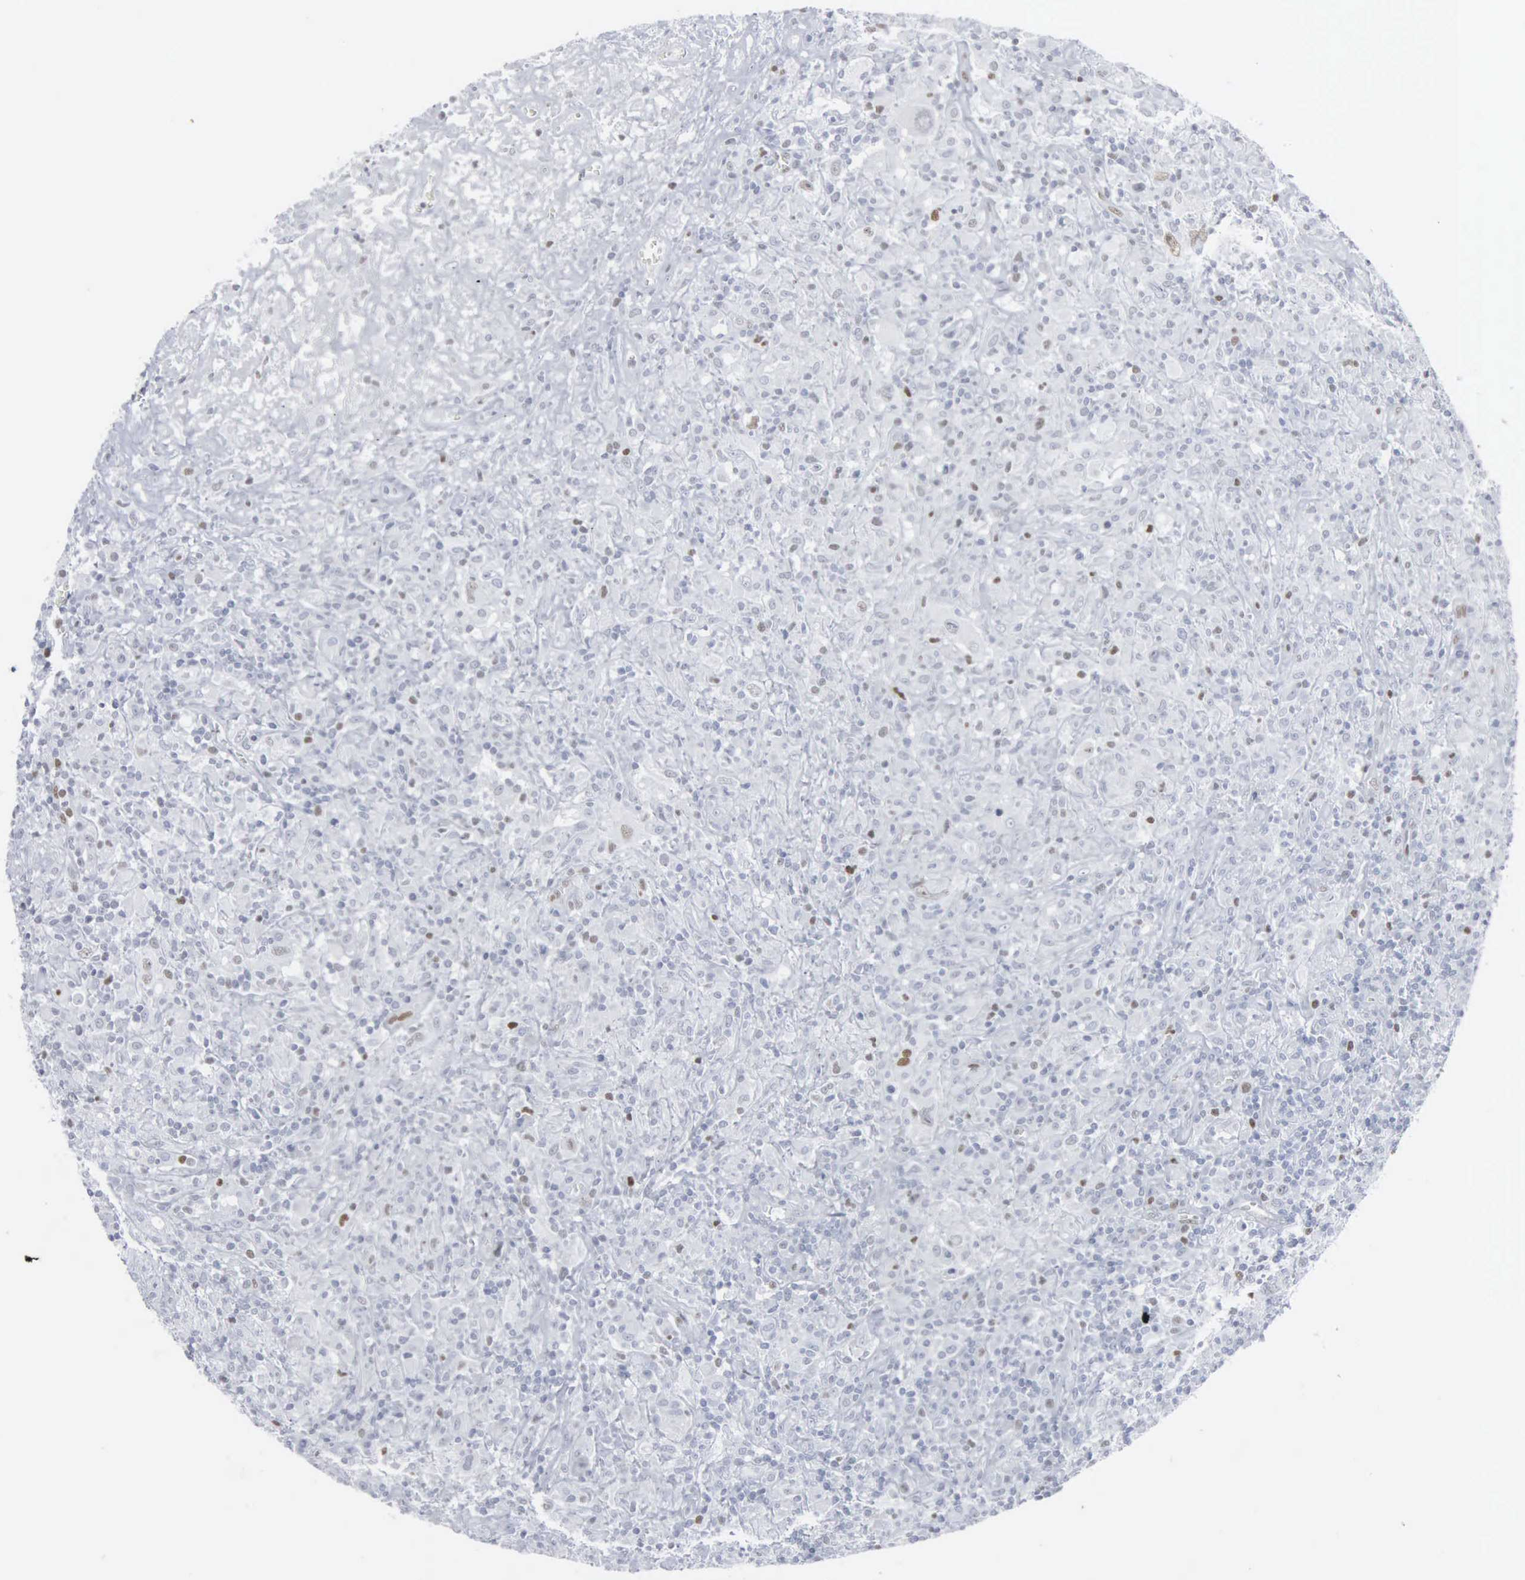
{"staining": {"intensity": "negative", "quantity": "none", "location": "none"}, "tissue": "lymphoma", "cell_type": "Tumor cells", "image_type": "cancer", "snomed": [{"axis": "morphology", "description": "Hodgkin's disease, NOS"}, {"axis": "topography", "description": "Lymph node"}], "caption": "Hodgkin's disease was stained to show a protein in brown. There is no significant positivity in tumor cells.", "gene": "CCND3", "patient": {"sex": "male", "age": 46}}